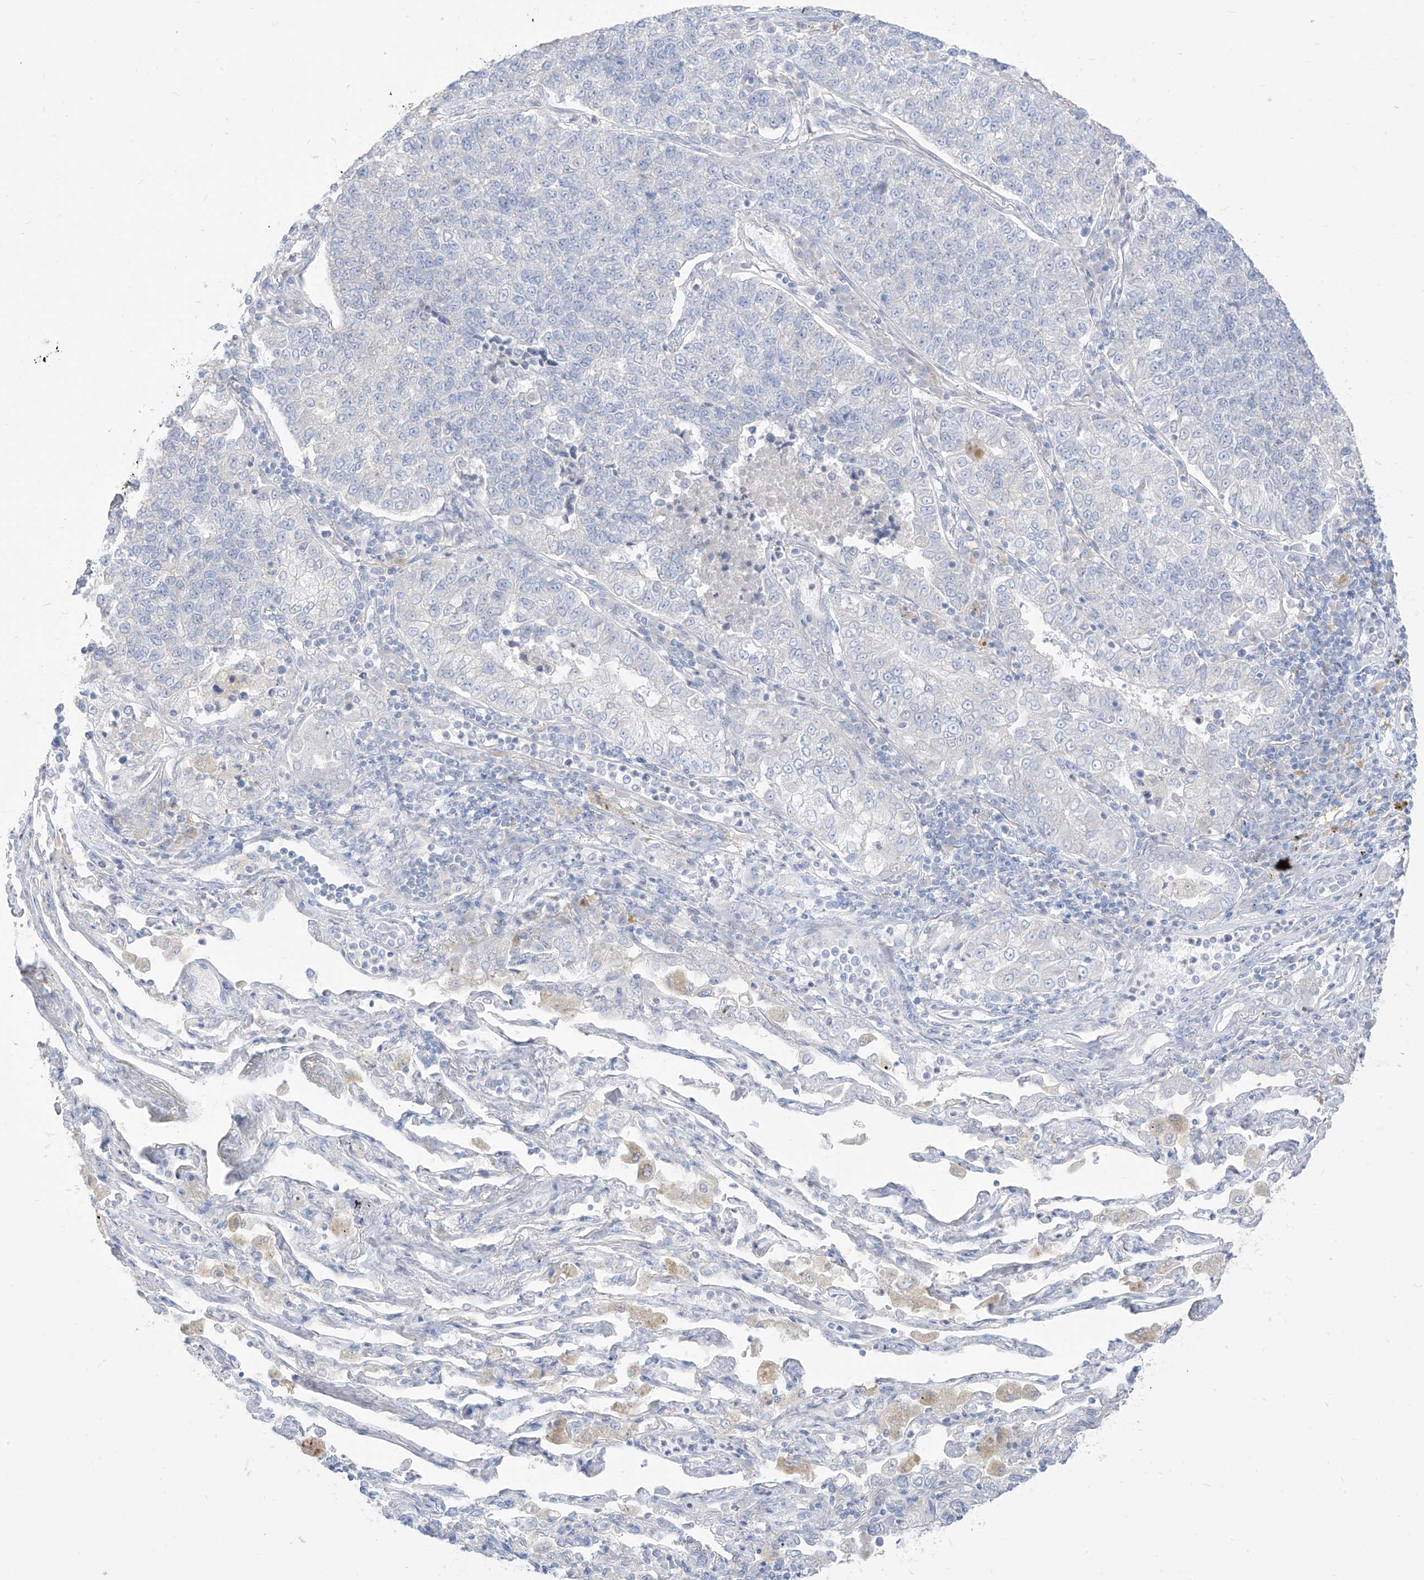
{"staining": {"intensity": "negative", "quantity": "none", "location": "none"}, "tissue": "lung cancer", "cell_type": "Tumor cells", "image_type": "cancer", "snomed": [{"axis": "morphology", "description": "Adenocarcinoma, NOS"}, {"axis": "topography", "description": "Lung"}], "caption": "Lung cancer was stained to show a protein in brown. There is no significant positivity in tumor cells.", "gene": "ARHGEF40", "patient": {"sex": "male", "age": 49}}